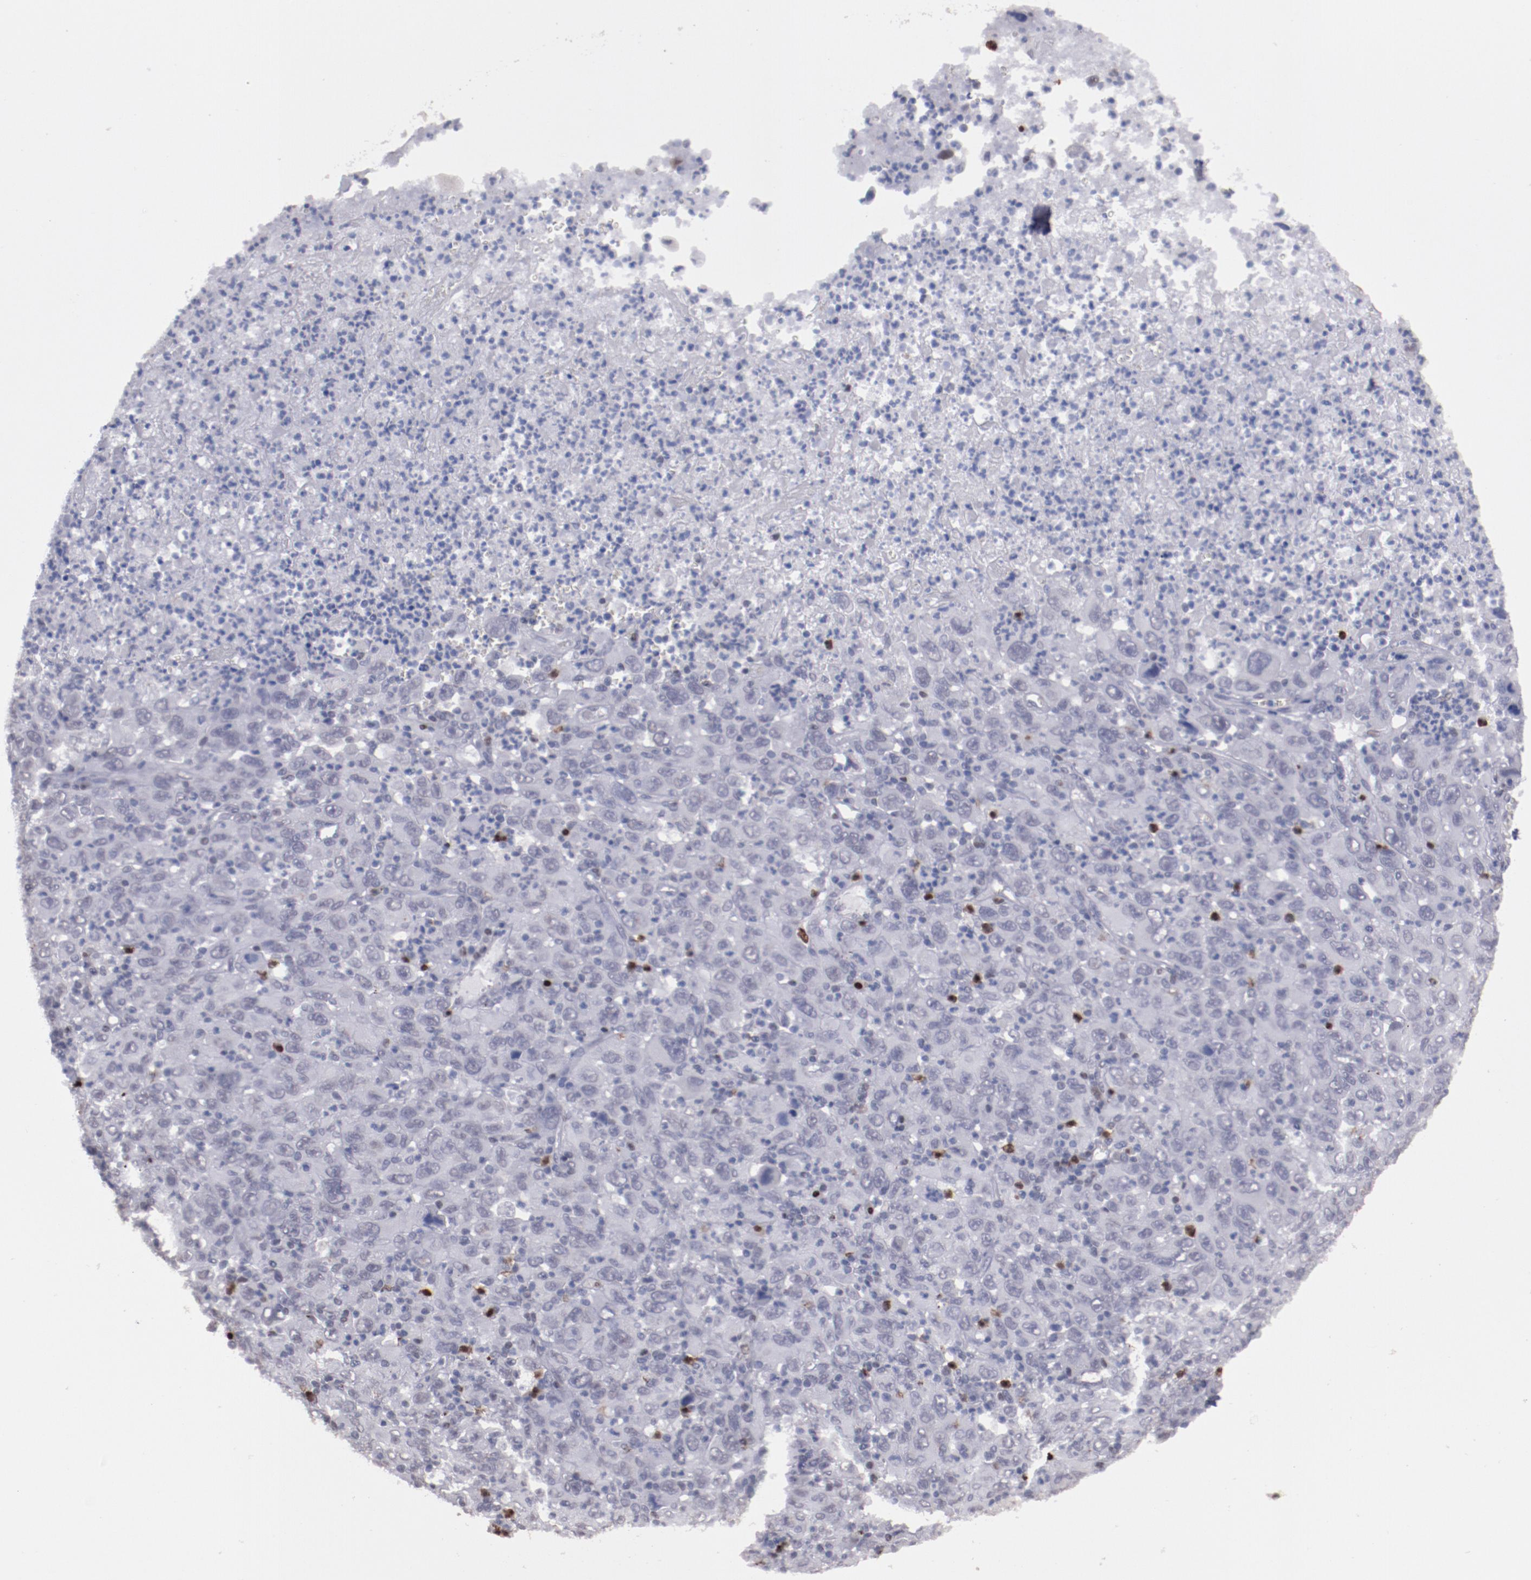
{"staining": {"intensity": "weak", "quantity": "<25%", "location": "nuclear"}, "tissue": "melanoma", "cell_type": "Tumor cells", "image_type": "cancer", "snomed": [{"axis": "morphology", "description": "Malignant melanoma, Metastatic site"}, {"axis": "topography", "description": "Skin"}], "caption": "A high-resolution histopathology image shows immunohistochemistry staining of malignant melanoma (metastatic site), which exhibits no significant positivity in tumor cells.", "gene": "IRF4", "patient": {"sex": "female", "age": 56}}